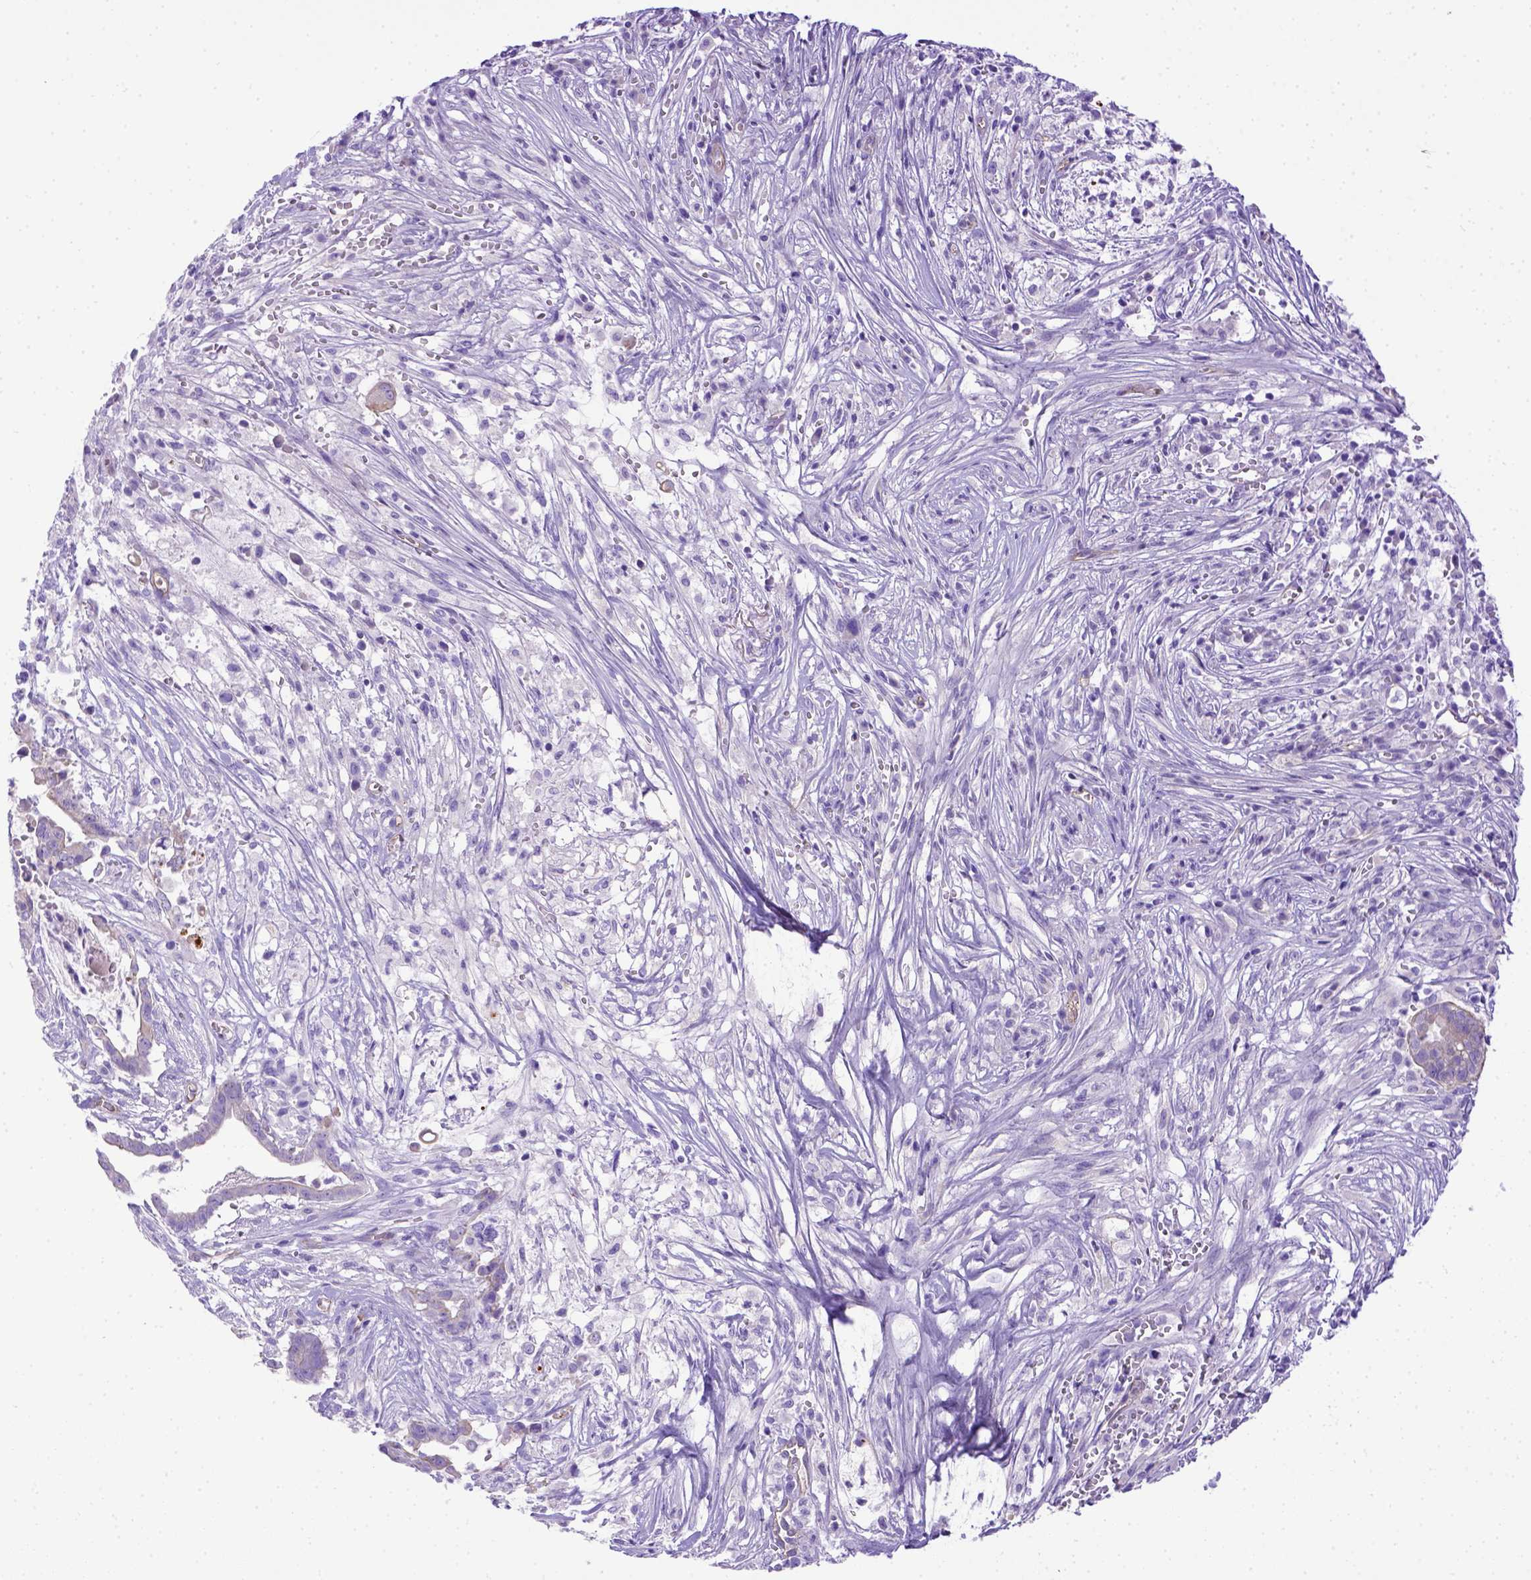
{"staining": {"intensity": "weak", "quantity": ">75%", "location": "cytoplasmic/membranous"}, "tissue": "pancreatic cancer", "cell_type": "Tumor cells", "image_type": "cancer", "snomed": [{"axis": "morphology", "description": "Adenocarcinoma, NOS"}, {"axis": "topography", "description": "Pancreas"}], "caption": "IHC photomicrograph of neoplastic tissue: human pancreatic cancer (adenocarcinoma) stained using immunohistochemistry reveals low levels of weak protein expression localized specifically in the cytoplasmic/membranous of tumor cells, appearing as a cytoplasmic/membranous brown color.", "gene": "LRRC18", "patient": {"sex": "male", "age": 61}}